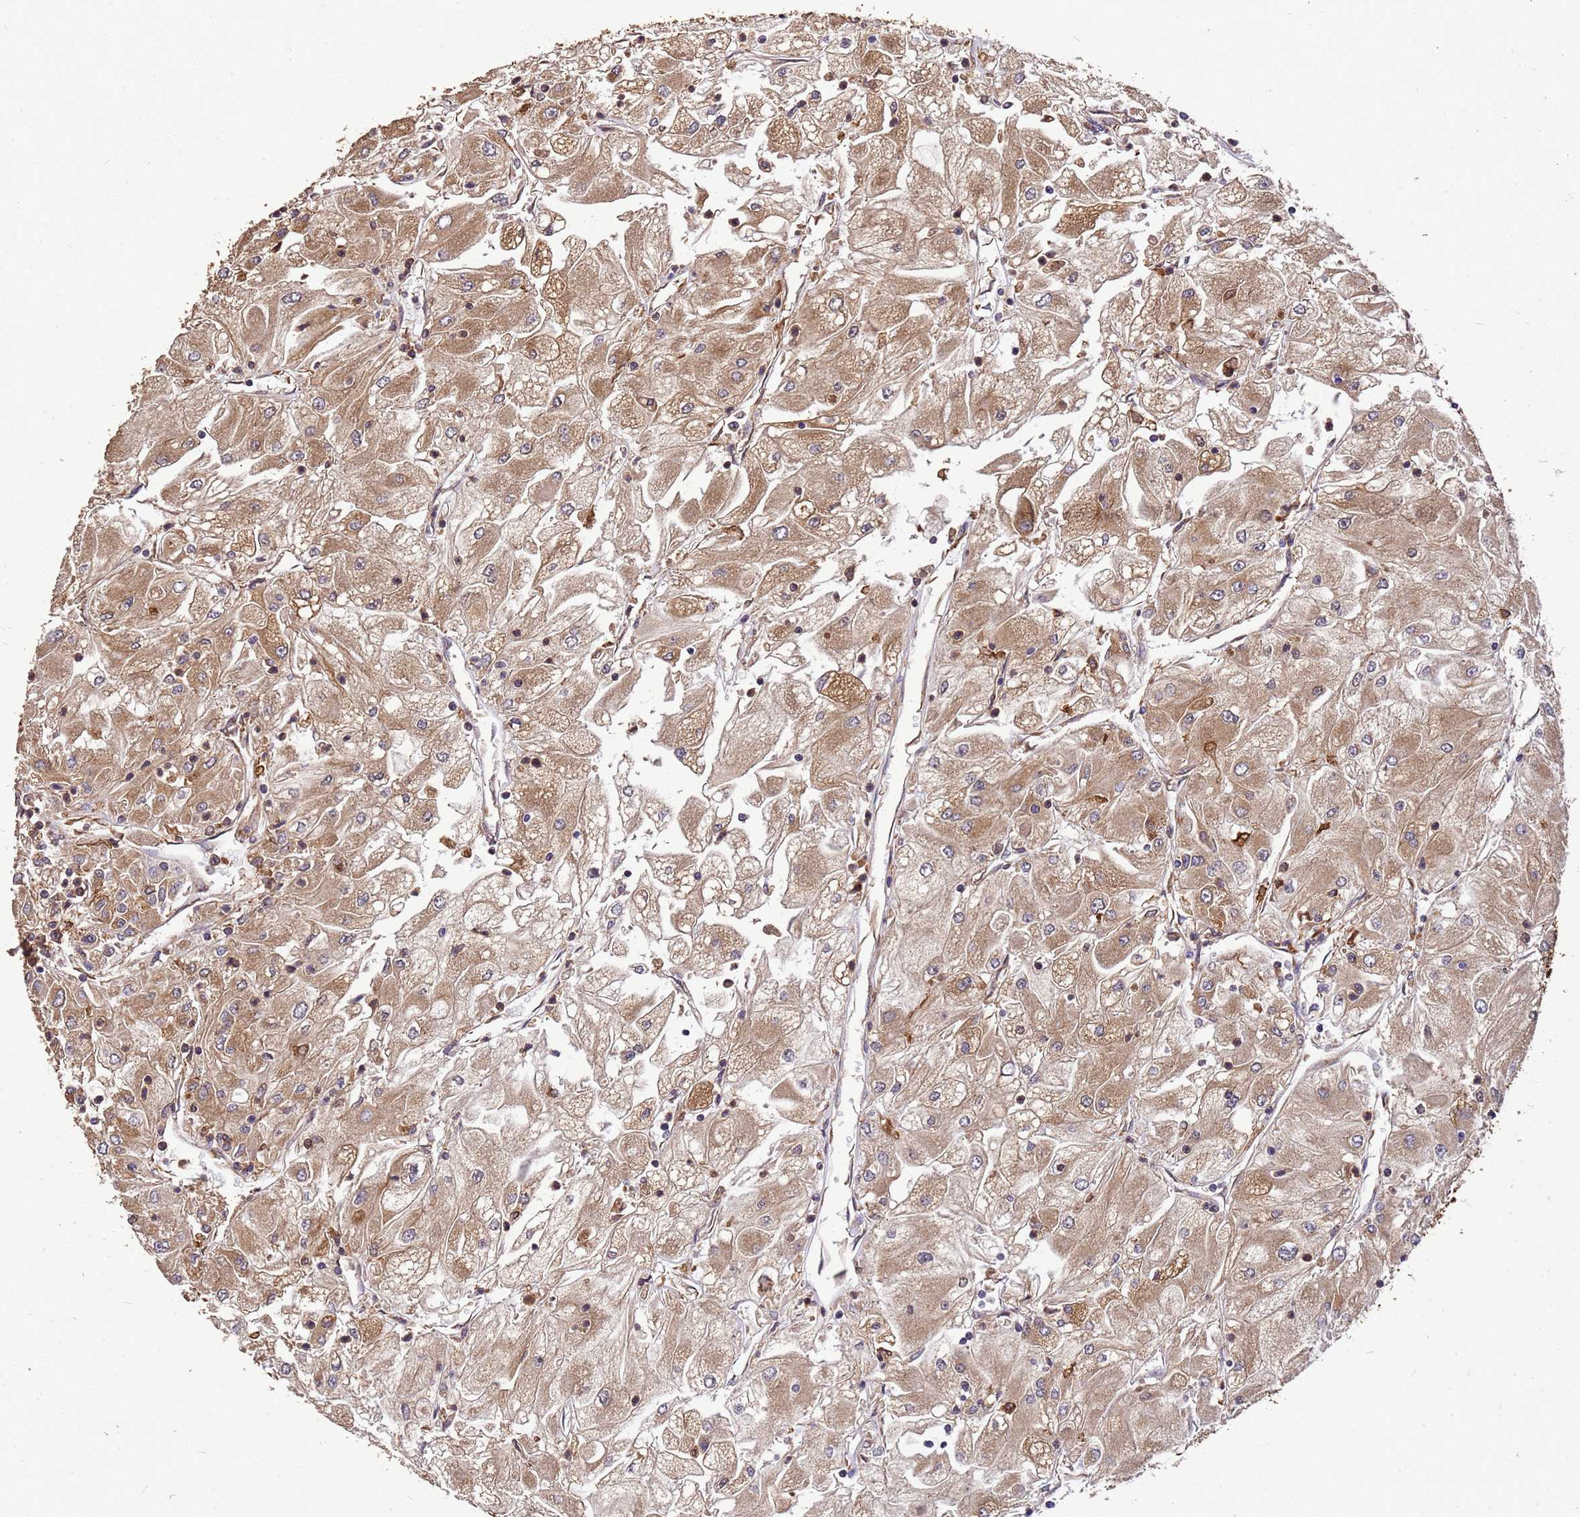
{"staining": {"intensity": "moderate", "quantity": ">75%", "location": "cytoplasmic/membranous"}, "tissue": "renal cancer", "cell_type": "Tumor cells", "image_type": "cancer", "snomed": [{"axis": "morphology", "description": "Adenocarcinoma, NOS"}, {"axis": "topography", "description": "Kidney"}], "caption": "A brown stain highlights moderate cytoplasmic/membranous positivity of a protein in human renal cancer tumor cells. Nuclei are stained in blue.", "gene": "ZNF618", "patient": {"sex": "male", "age": 80}}